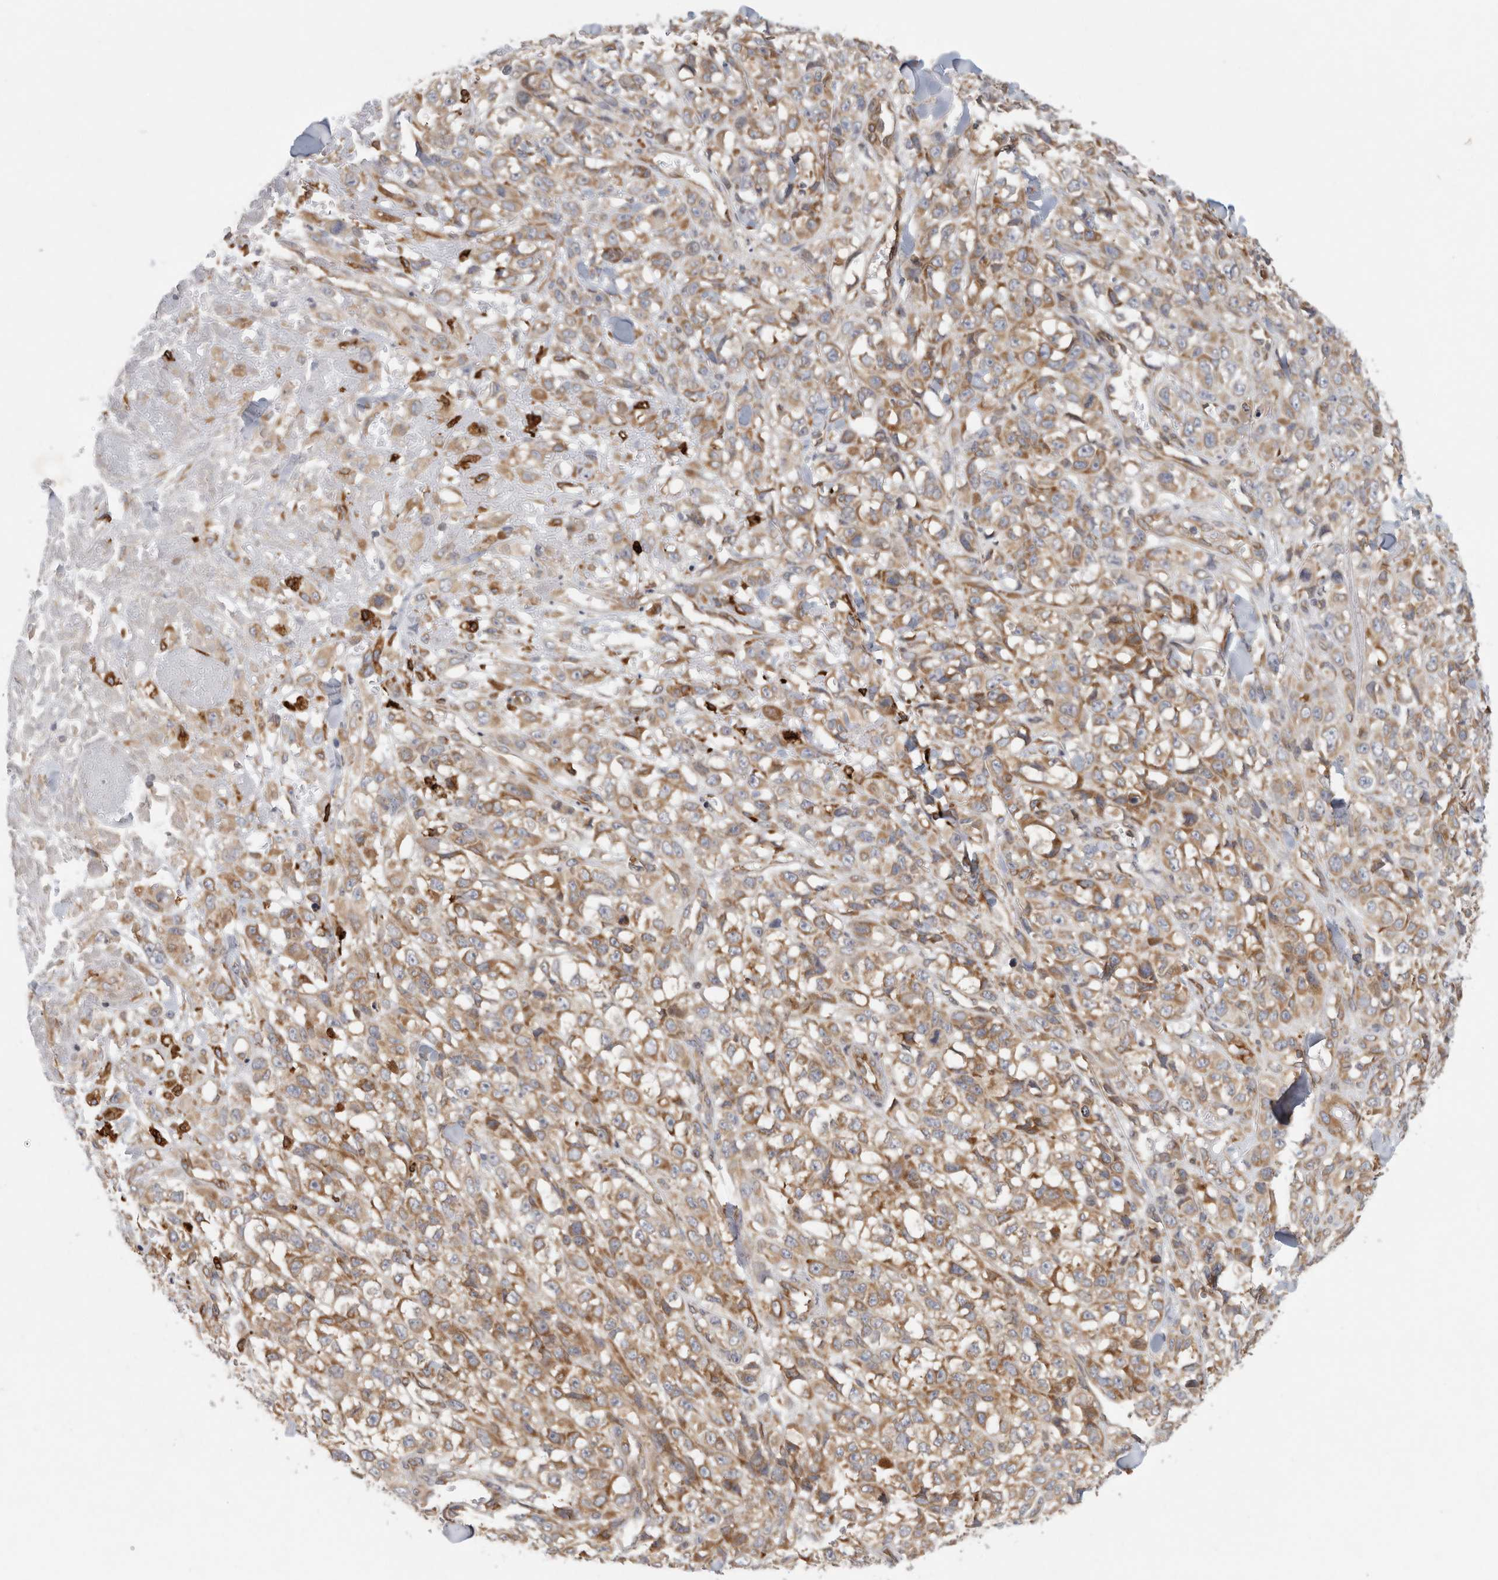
{"staining": {"intensity": "moderate", "quantity": ">75%", "location": "cytoplasmic/membranous"}, "tissue": "melanoma", "cell_type": "Tumor cells", "image_type": "cancer", "snomed": [{"axis": "morphology", "description": "Malignant melanoma, Metastatic site"}, {"axis": "topography", "description": "Skin"}], "caption": "DAB (3,3'-diaminobenzidine) immunohistochemical staining of melanoma shows moderate cytoplasmic/membranous protein expression in about >75% of tumor cells. (Stains: DAB (3,3'-diaminobenzidine) in brown, nuclei in blue, Microscopy: brightfield microscopy at high magnification).", "gene": "BCAP29", "patient": {"sex": "female", "age": 72}}